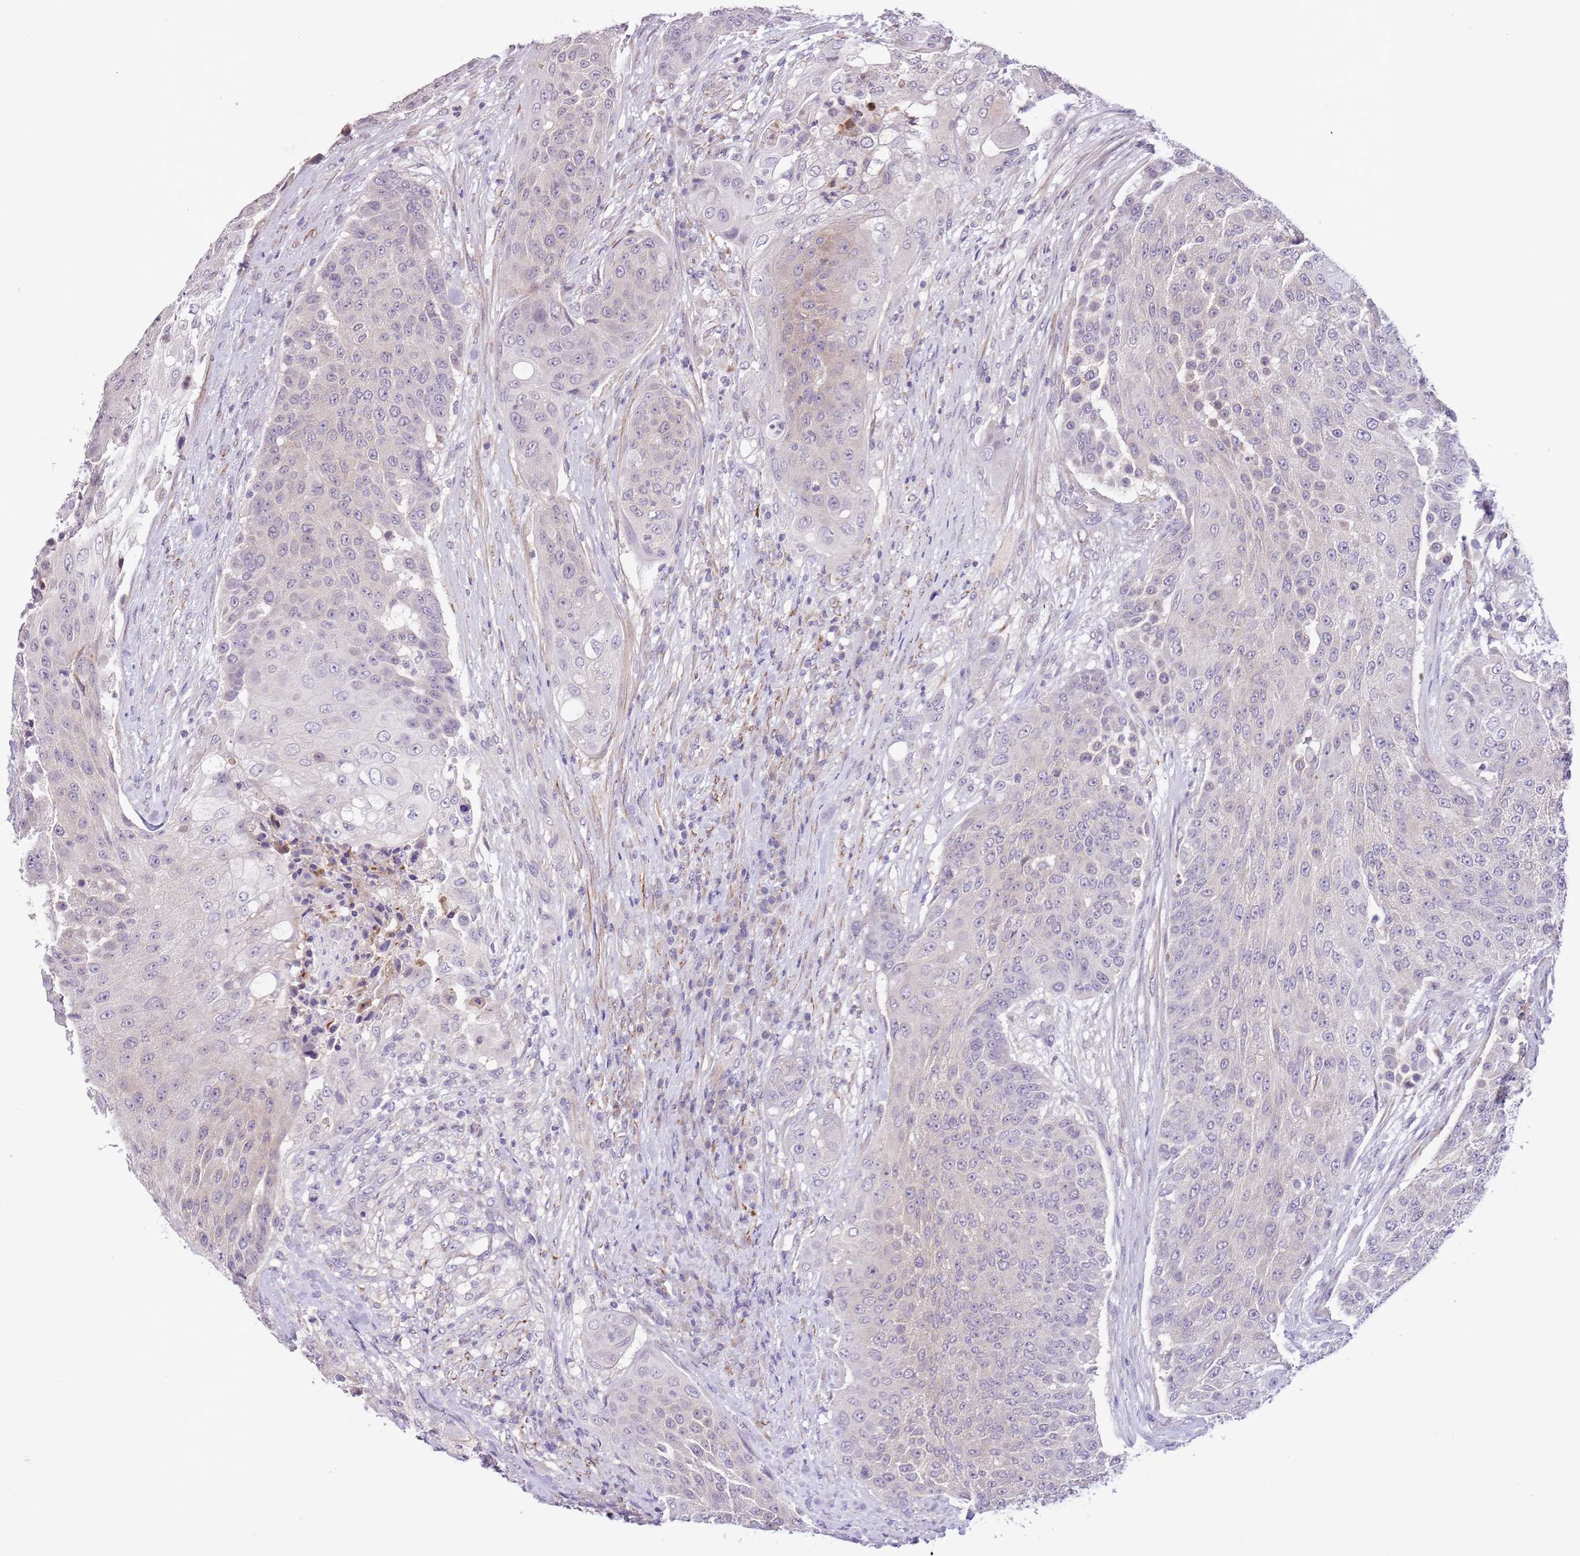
{"staining": {"intensity": "negative", "quantity": "none", "location": "none"}, "tissue": "urothelial cancer", "cell_type": "Tumor cells", "image_type": "cancer", "snomed": [{"axis": "morphology", "description": "Urothelial carcinoma, High grade"}, {"axis": "topography", "description": "Urinary bladder"}], "caption": "Protein analysis of high-grade urothelial carcinoma displays no significant staining in tumor cells.", "gene": "ZNF658", "patient": {"sex": "female", "age": 63}}